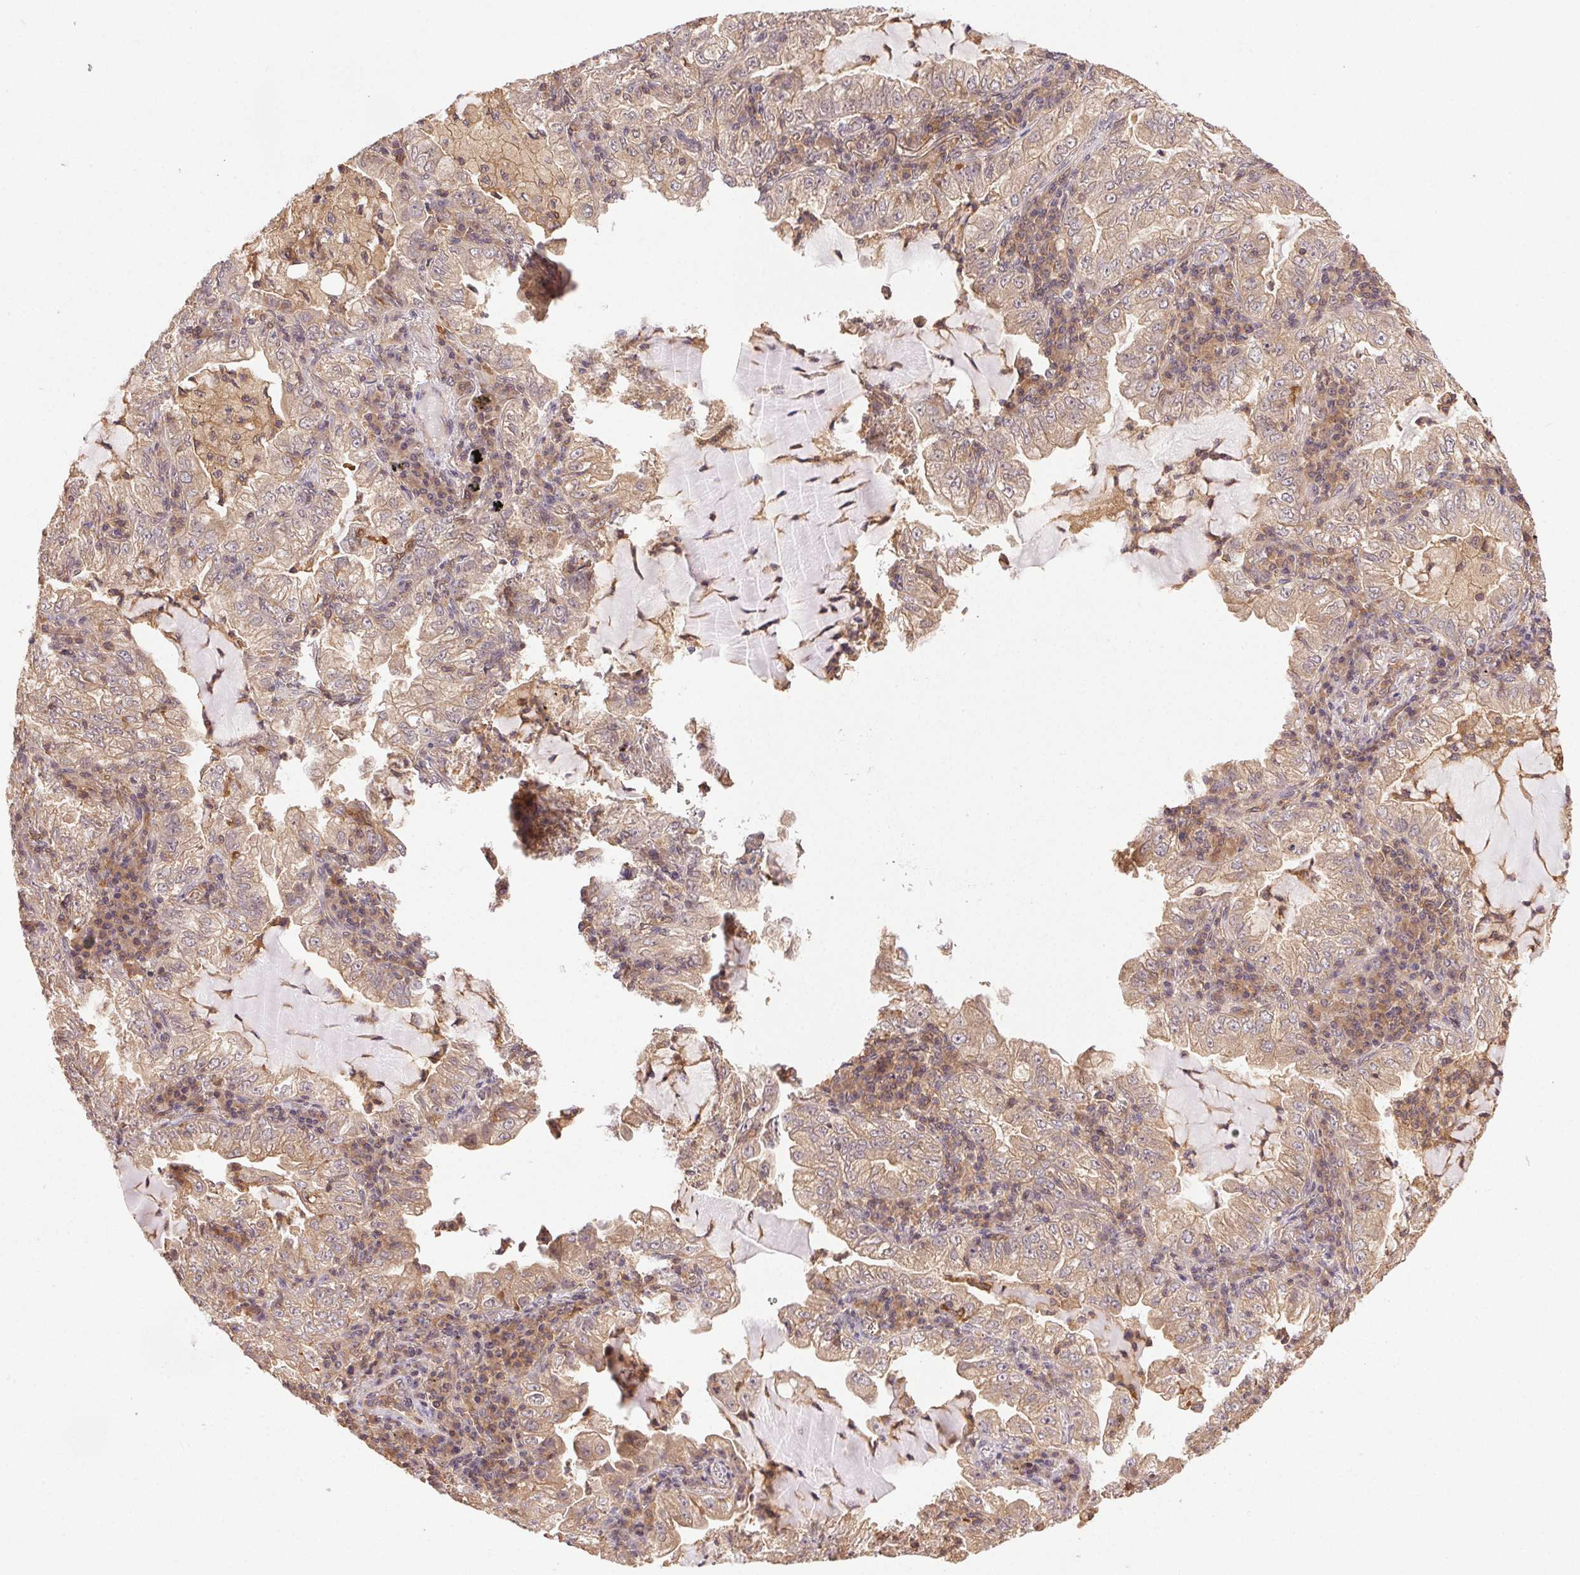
{"staining": {"intensity": "weak", "quantity": "25%-75%", "location": "cytoplasmic/membranous"}, "tissue": "lung cancer", "cell_type": "Tumor cells", "image_type": "cancer", "snomed": [{"axis": "morphology", "description": "Adenocarcinoma, NOS"}, {"axis": "topography", "description": "Lung"}], "caption": "A micrograph of human lung cancer (adenocarcinoma) stained for a protein reveals weak cytoplasmic/membranous brown staining in tumor cells. (DAB (3,3'-diaminobenzidine) IHC with brightfield microscopy, high magnification).", "gene": "GDI2", "patient": {"sex": "female", "age": 73}}